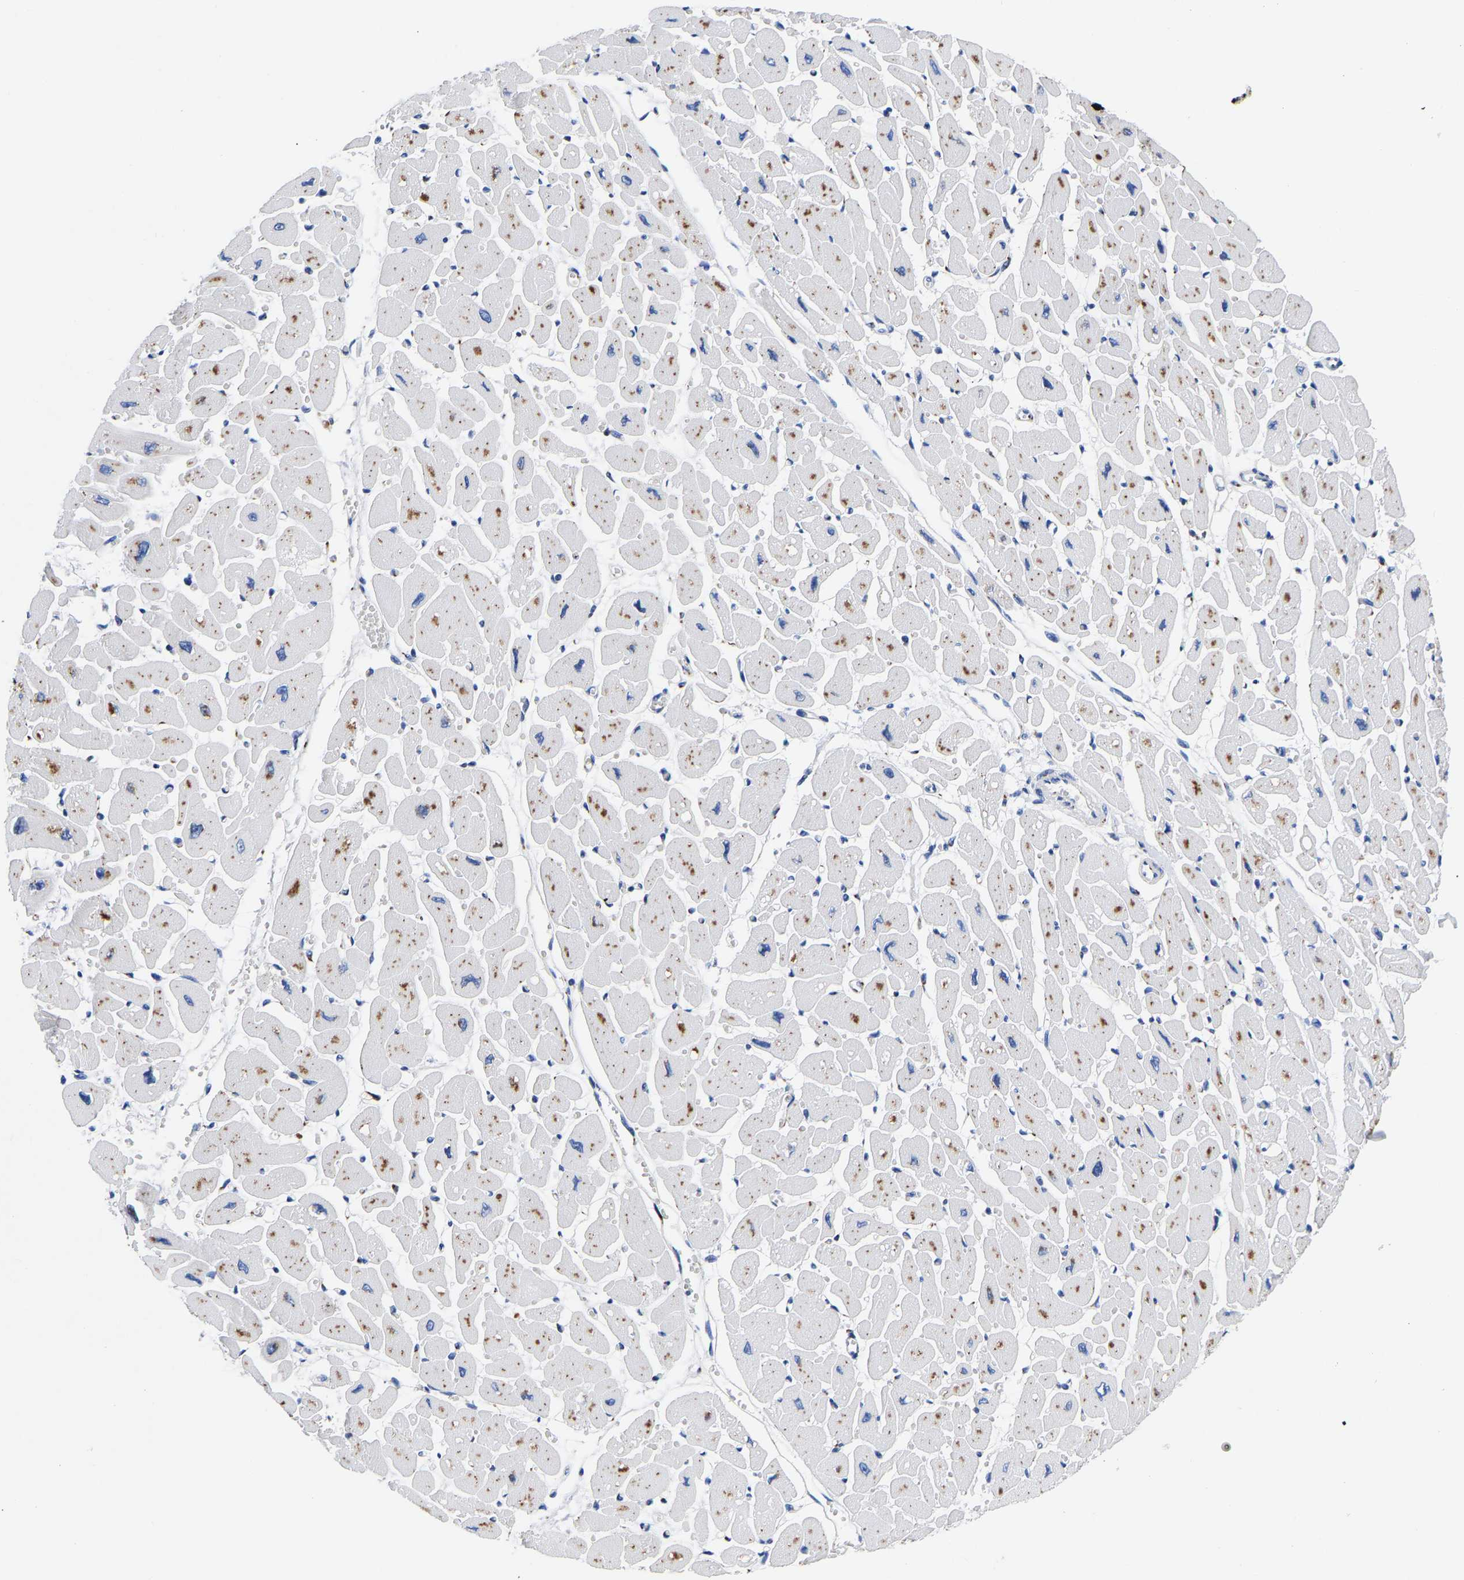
{"staining": {"intensity": "moderate", "quantity": "25%-75%", "location": "cytoplasmic/membranous"}, "tissue": "heart muscle", "cell_type": "Cardiomyocytes", "image_type": "normal", "snomed": [{"axis": "morphology", "description": "Normal tissue, NOS"}, {"axis": "topography", "description": "Heart"}], "caption": "DAB immunohistochemical staining of unremarkable human heart muscle shows moderate cytoplasmic/membranous protein staining in approximately 25%-75% of cardiomyocytes.", "gene": "TMEM87A", "patient": {"sex": "female", "age": 54}}